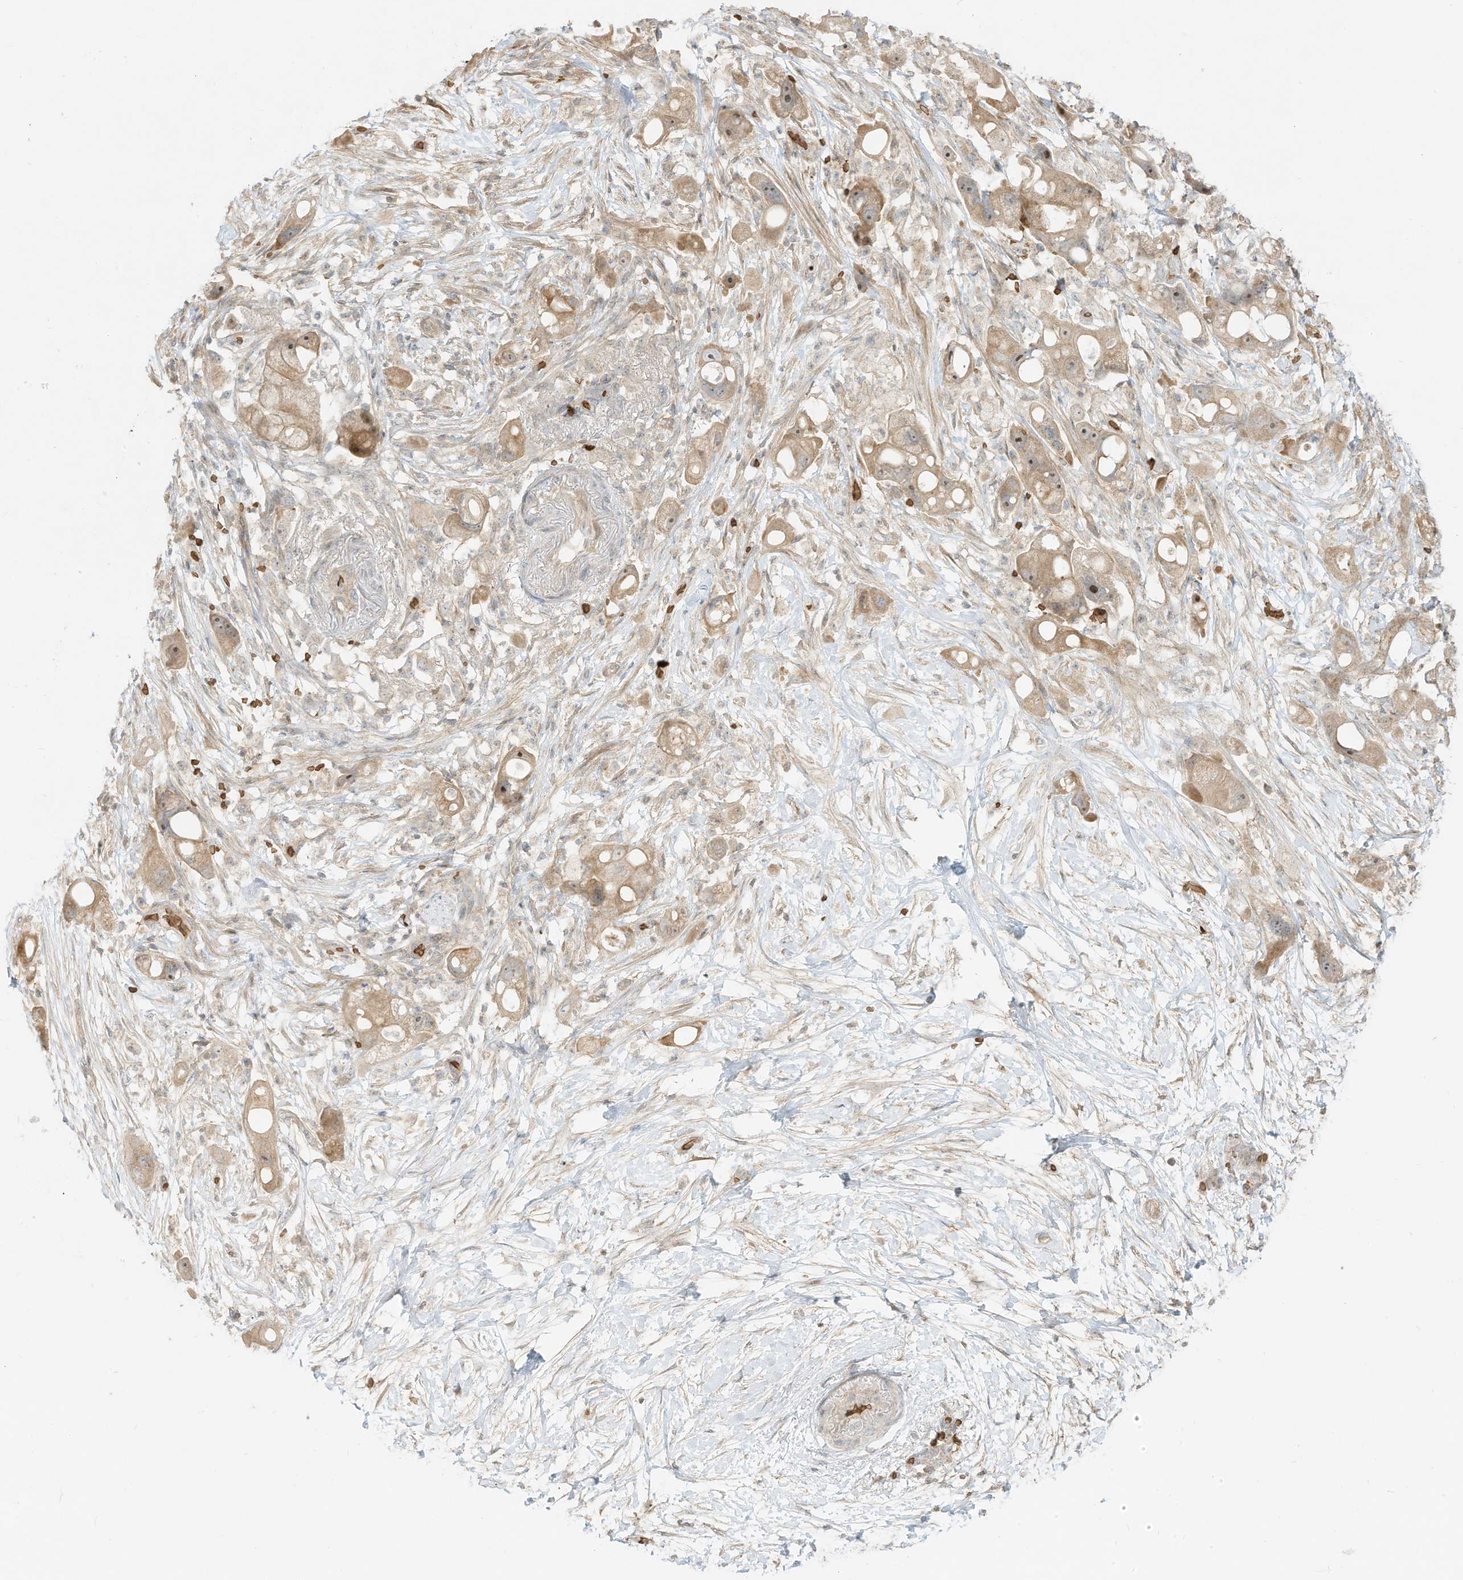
{"staining": {"intensity": "moderate", "quantity": ">75%", "location": "cytoplasmic/membranous"}, "tissue": "pancreatic cancer", "cell_type": "Tumor cells", "image_type": "cancer", "snomed": [{"axis": "morphology", "description": "Normal tissue, NOS"}, {"axis": "morphology", "description": "Adenocarcinoma, NOS"}, {"axis": "topography", "description": "Pancreas"}], "caption": "Adenocarcinoma (pancreatic) tissue demonstrates moderate cytoplasmic/membranous expression in approximately >75% of tumor cells", "gene": "OFD1", "patient": {"sex": "female", "age": 68}}